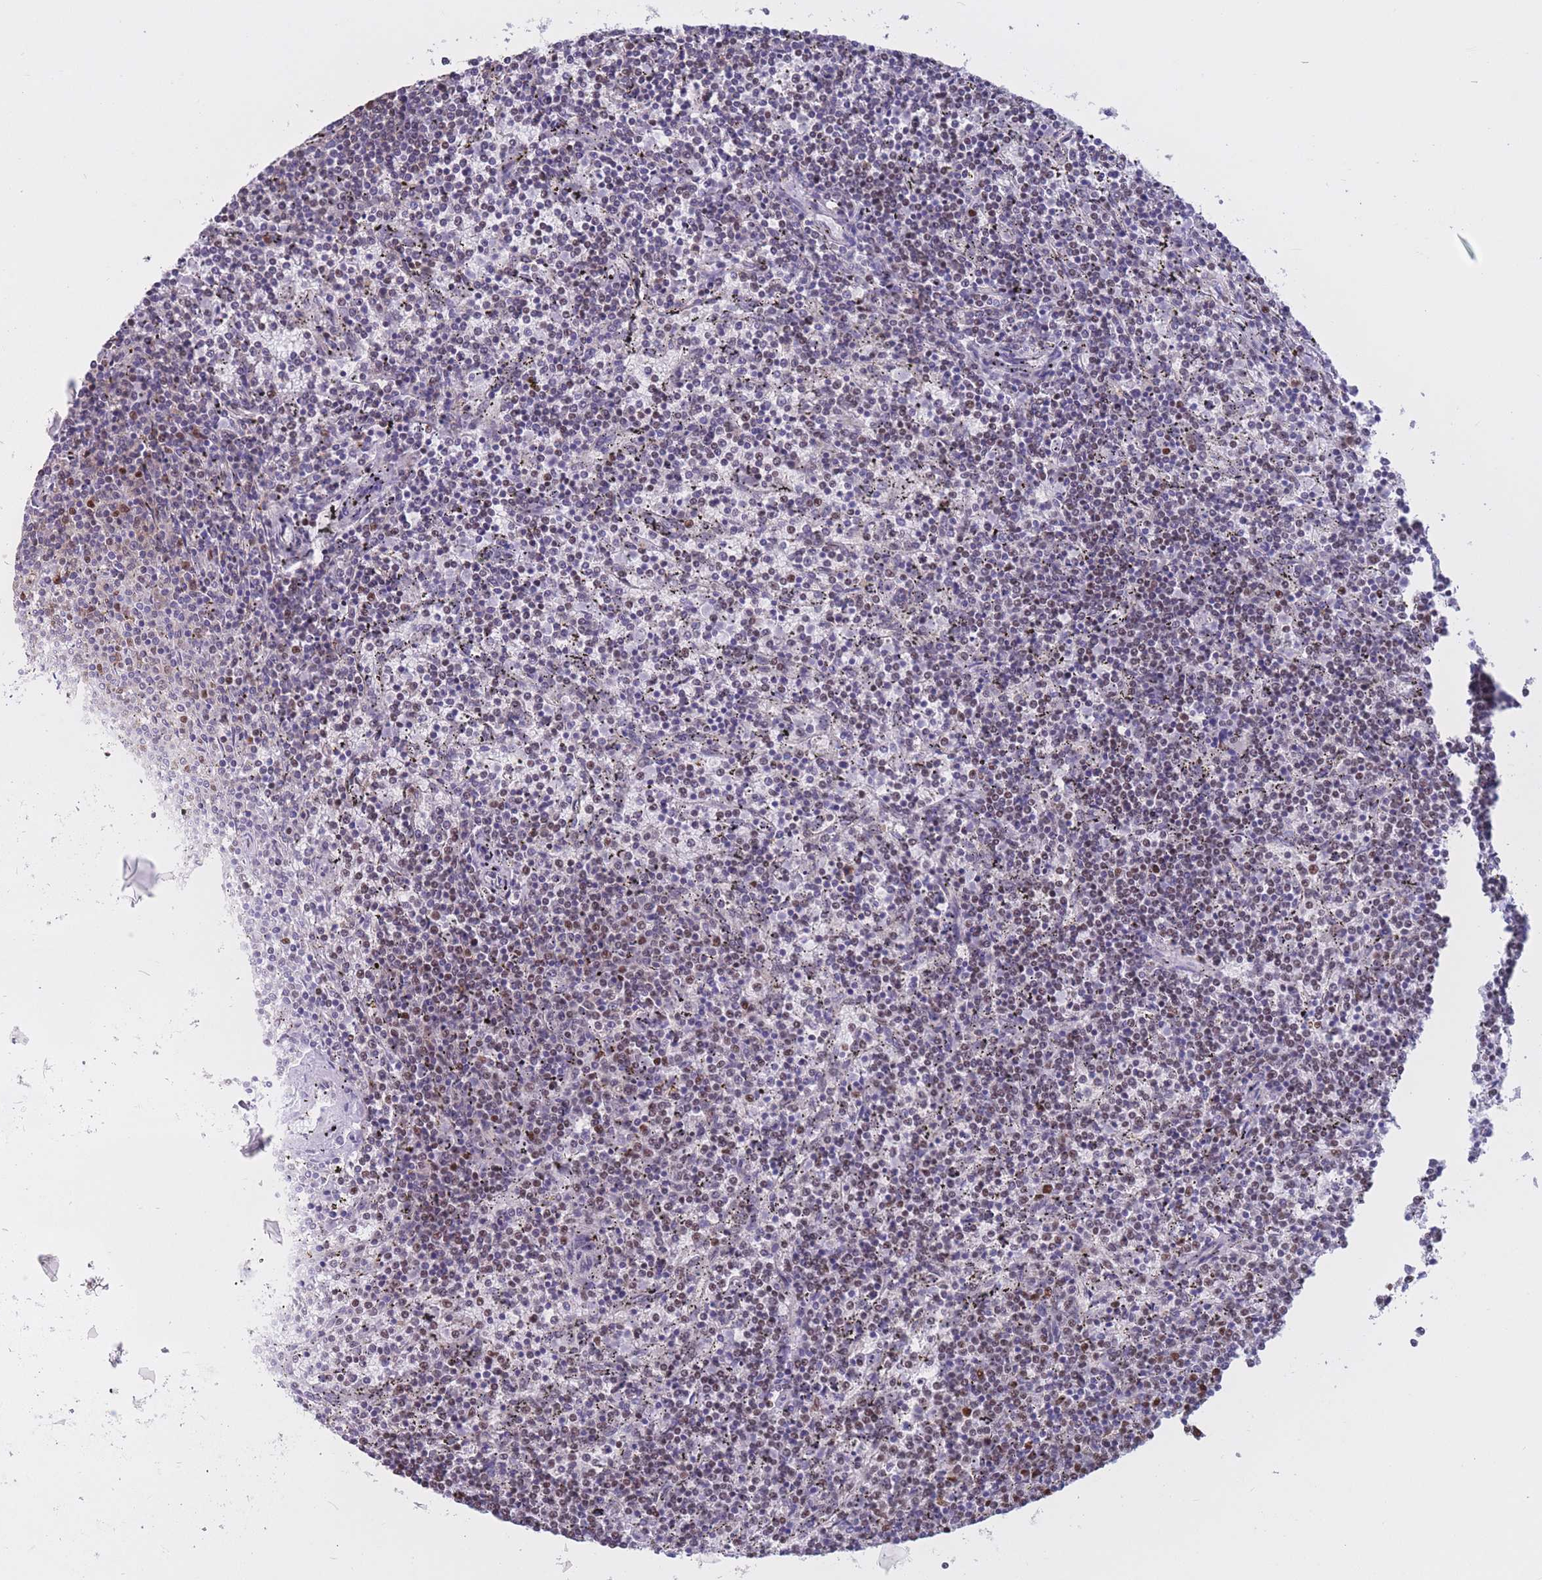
{"staining": {"intensity": "weak", "quantity": "<25%", "location": "nuclear"}, "tissue": "lymphoma", "cell_type": "Tumor cells", "image_type": "cancer", "snomed": [{"axis": "morphology", "description": "Malignant lymphoma, non-Hodgkin's type, Low grade"}, {"axis": "topography", "description": "Spleen"}], "caption": "The immunohistochemistry (IHC) micrograph has no significant positivity in tumor cells of lymphoma tissue.", "gene": "NASP", "patient": {"sex": "female", "age": 50}}